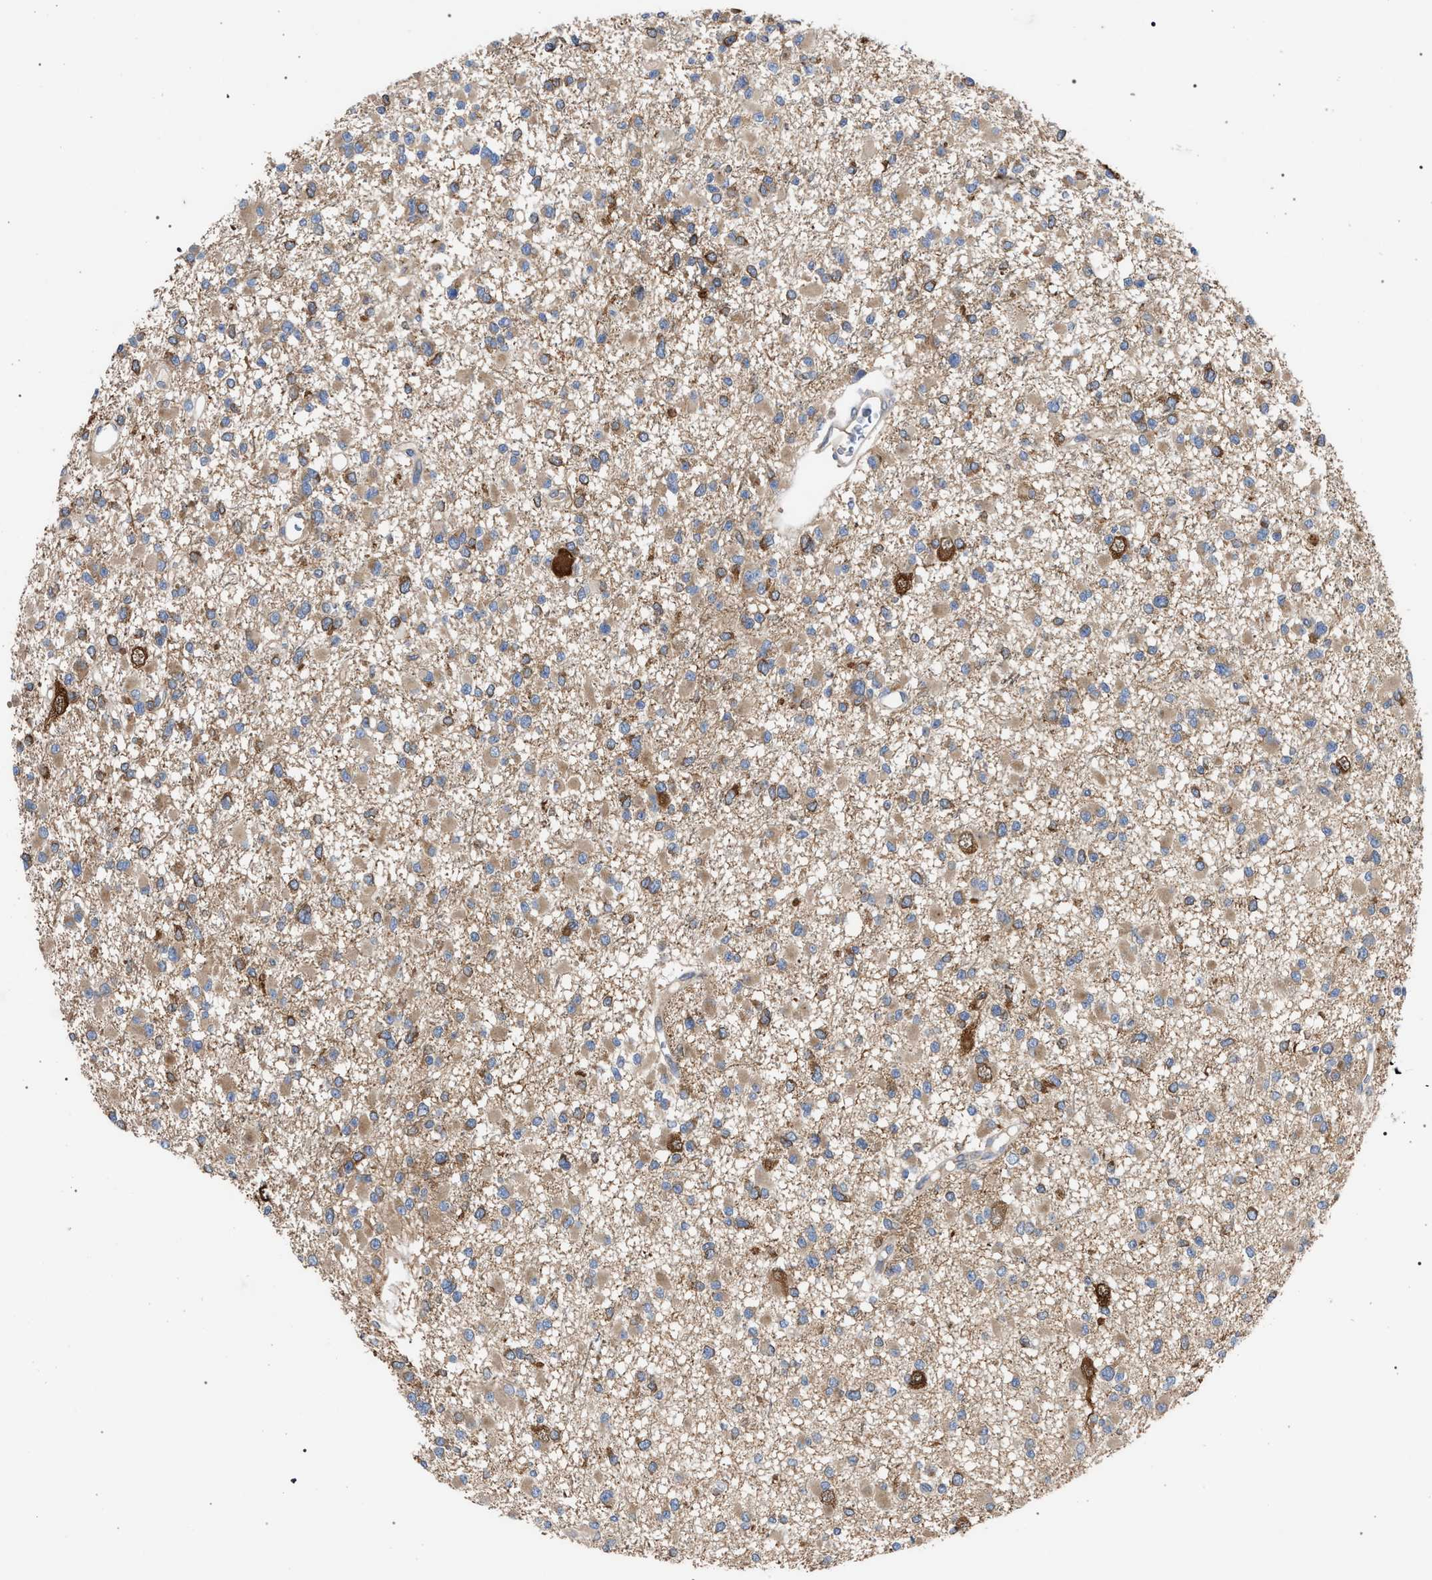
{"staining": {"intensity": "moderate", "quantity": ">75%", "location": "cytoplasmic/membranous"}, "tissue": "glioma", "cell_type": "Tumor cells", "image_type": "cancer", "snomed": [{"axis": "morphology", "description": "Glioma, malignant, Low grade"}, {"axis": "topography", "description": "Brain"}], "caption": "Immunohistochemistry of malignant low-grade glioma shows medium levels of moderate cytoplasmic/membranous expression in about >75% of tumor cells. (DAB = brown stain, brightfield microscopy at high magnification).", "gene": "CDR2L", "patient": {"sex": "female", "age": 22}}